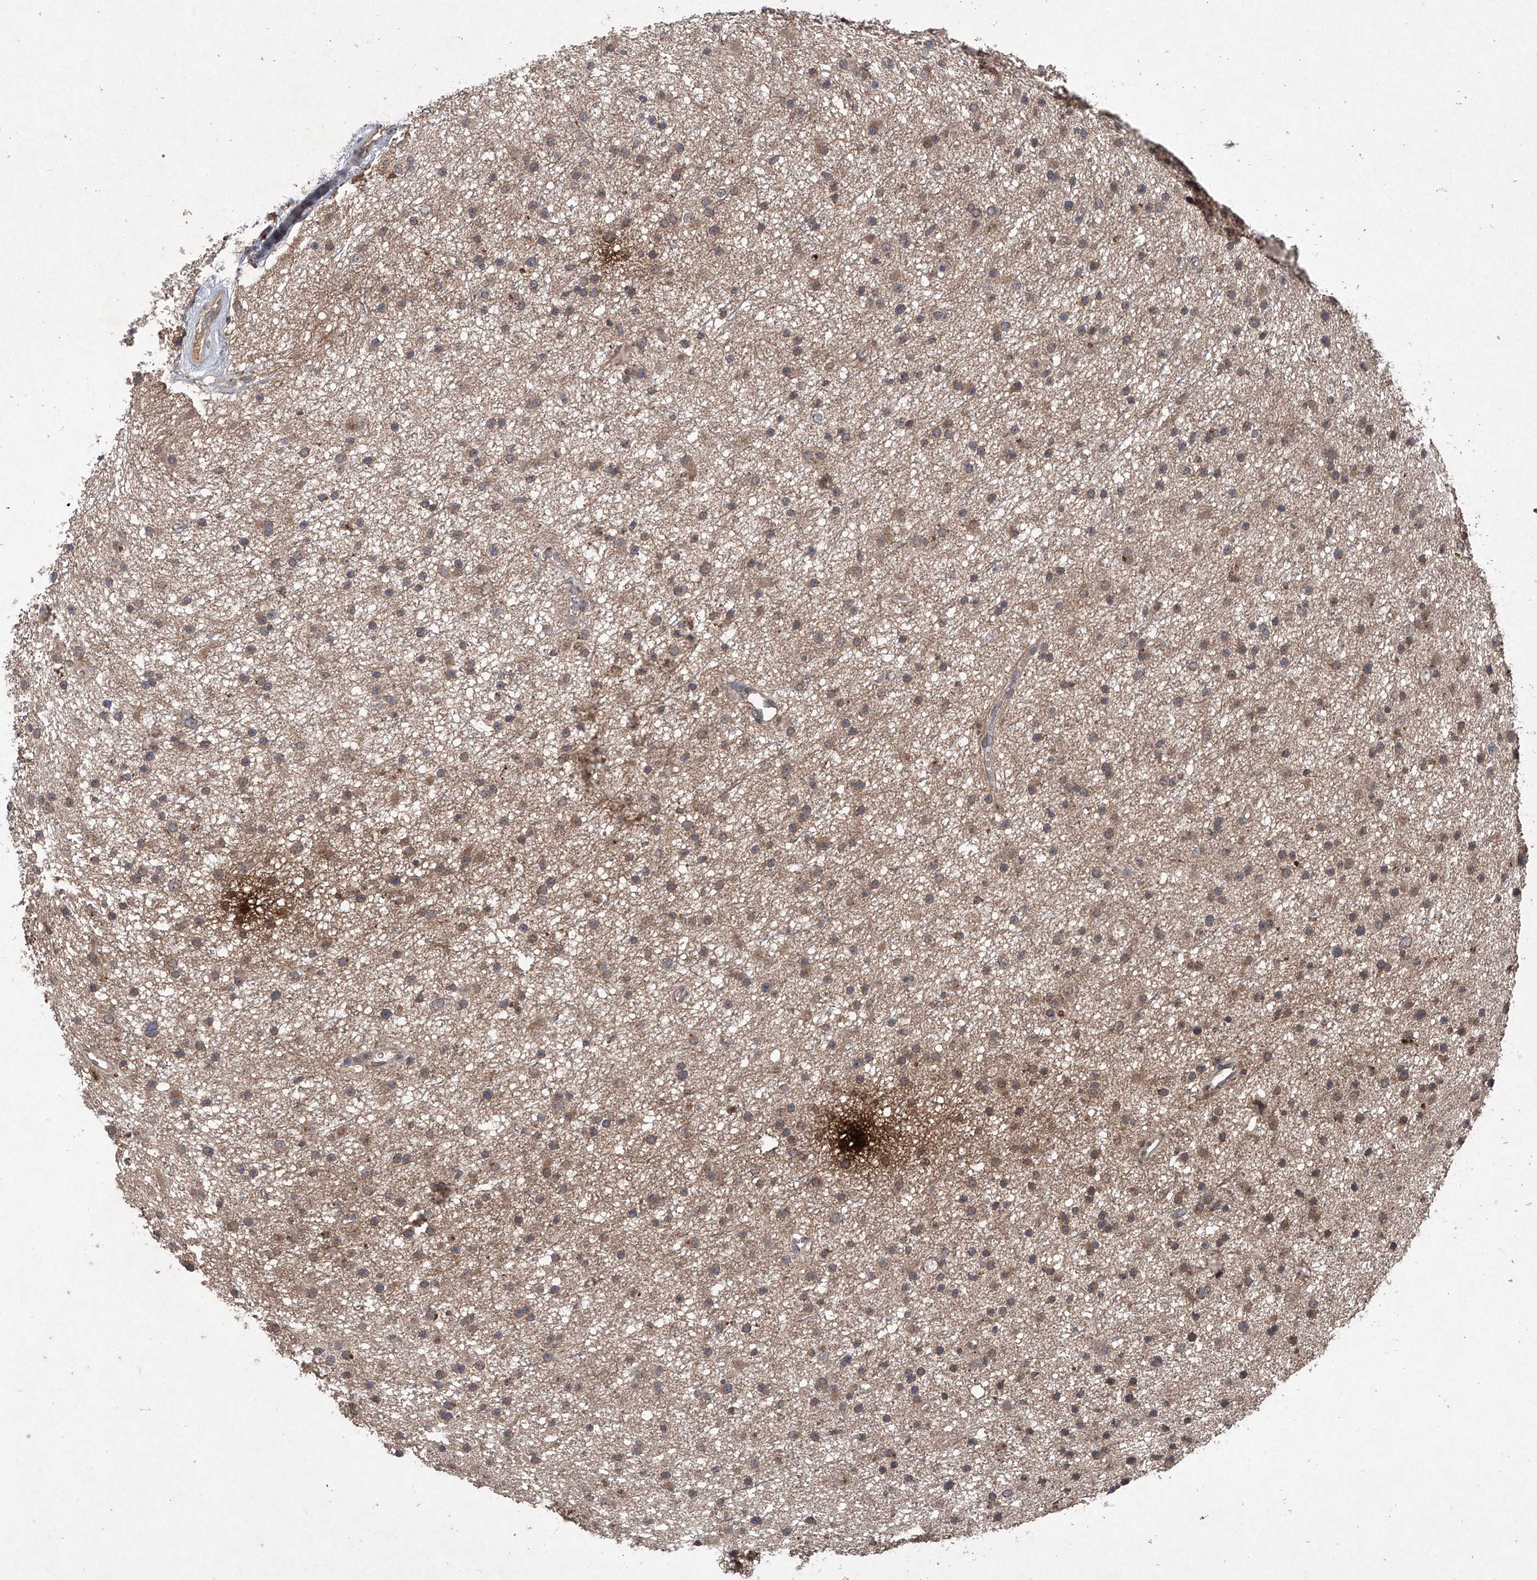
{"staining": {"intensity": "moderate", "quantity": ">75%", "location": "cytoplasmic/membranous"}, "tissue": "glioma", "cell_type": "Tumor cells", "image_type": "cancer", "snomed": [{"axis": "morphology", "description": "Glioma, malignant, Low grade"}, {"axis": "topography", "description": "Cerebral cortex"}], "caption": "The immunohistochemical stain shows moderate cytoplasmic/membranous expression in tumor cells of malignant low-grade glioma tissue.", "gene": "SUMF2", "patient": {"sex": "female", "age": 39}}